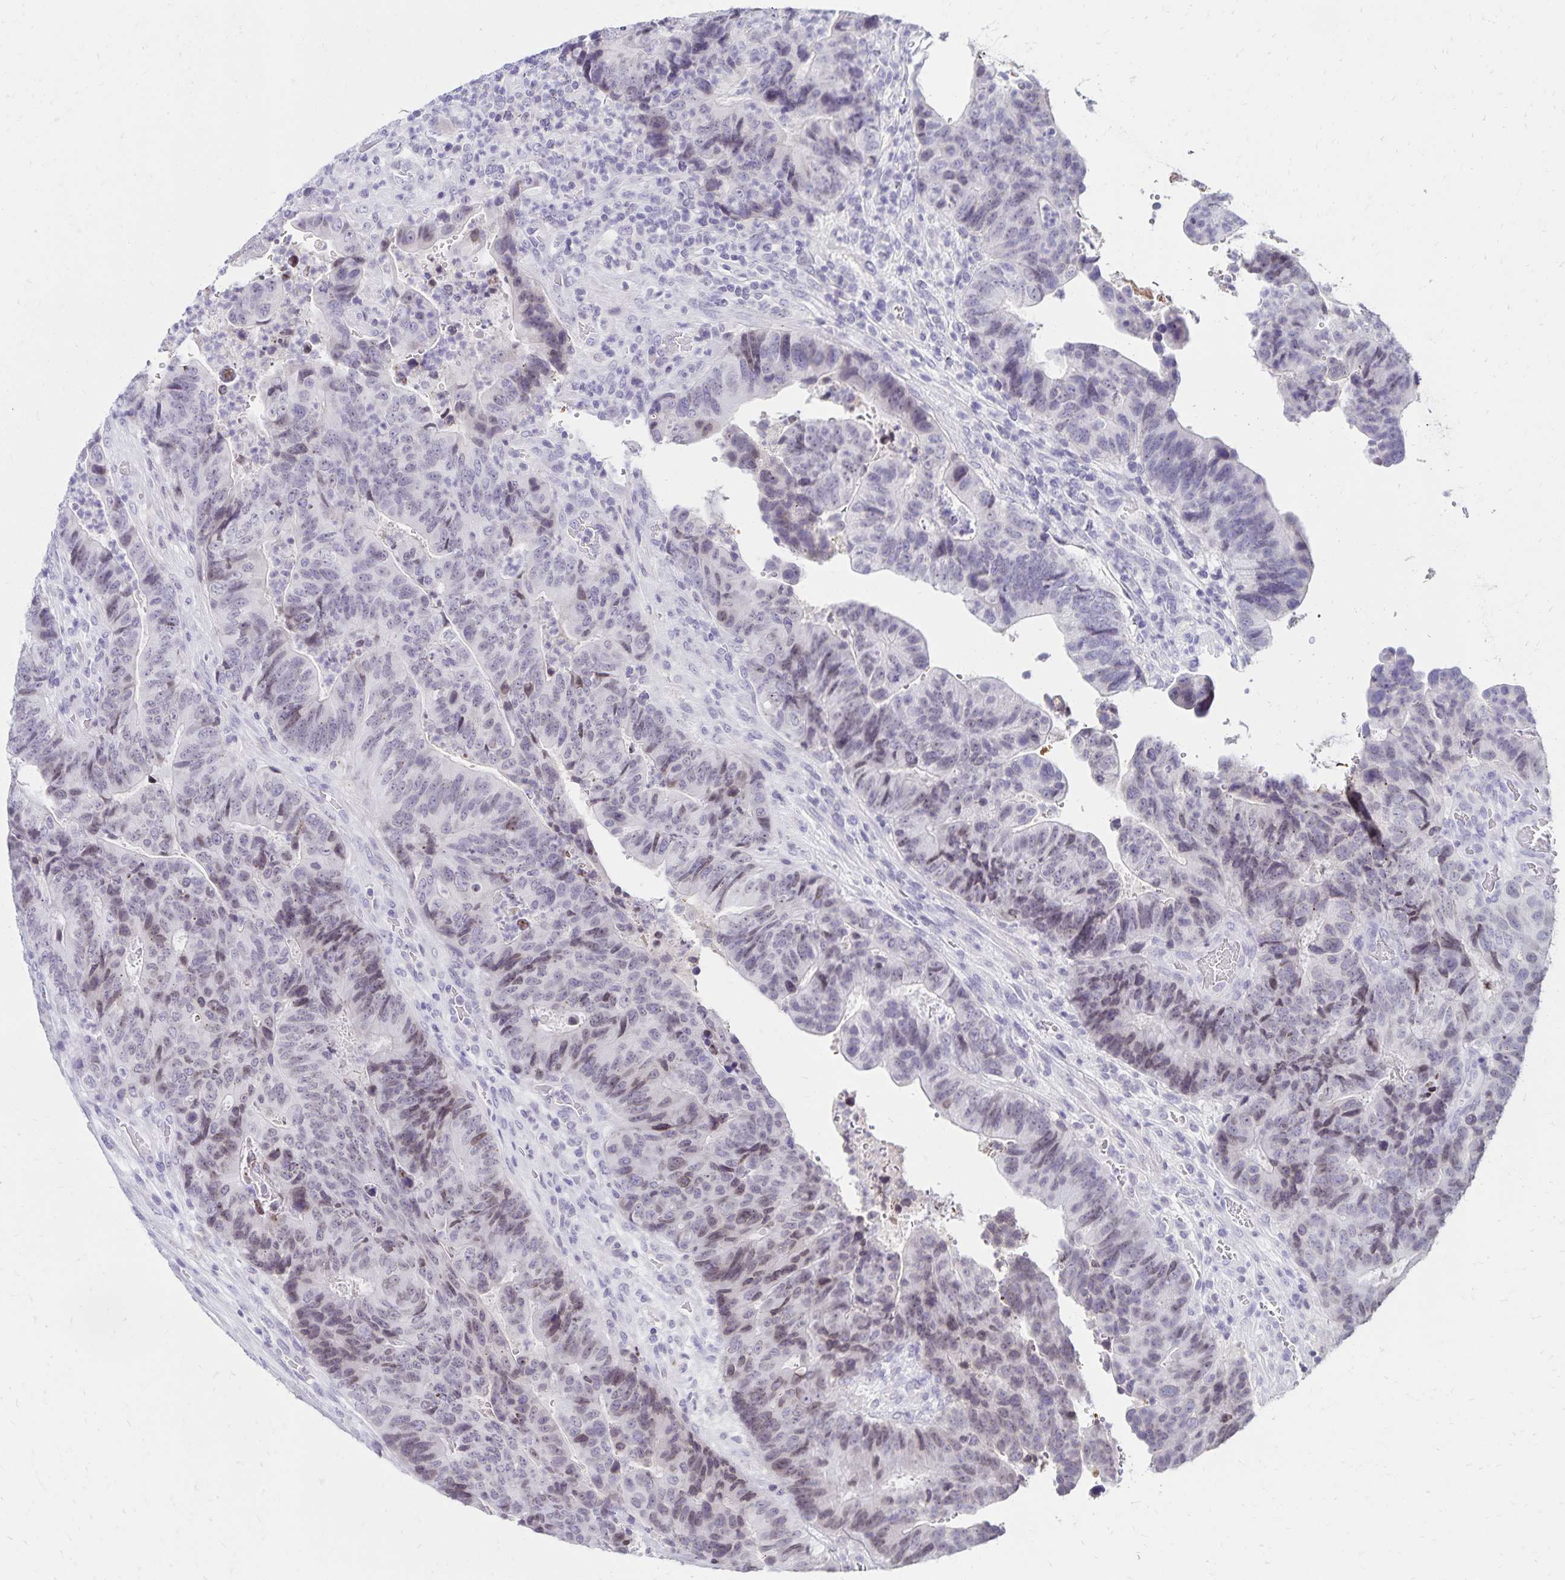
{"staining": {"intensity": "weak", "quantity": "<25%", "location": "nuclear"}, "tissue": "colorectal cancer", "cell_type": "Tumor cells", "image_type": "cancer", "snomed": [{"axis": "morphology", "description": "Normal tissue, NOS"}, {"axis": "morphology", "description": "Adenocarcinoma, NOS"}, {"axis": "topography", "description": "Colon"}], "caption": "Immunohistochemistry histopathology image of human adenocarcinoma (colorectal) stained for a protein (brown), which exhibits no expression in tumor cells. (DAB immunohistochemistry (IHC) visualized using brightfield microscopy, high magnification).", "gene": "FAM166C", "patient": {"sex": "female", "age": 48}}